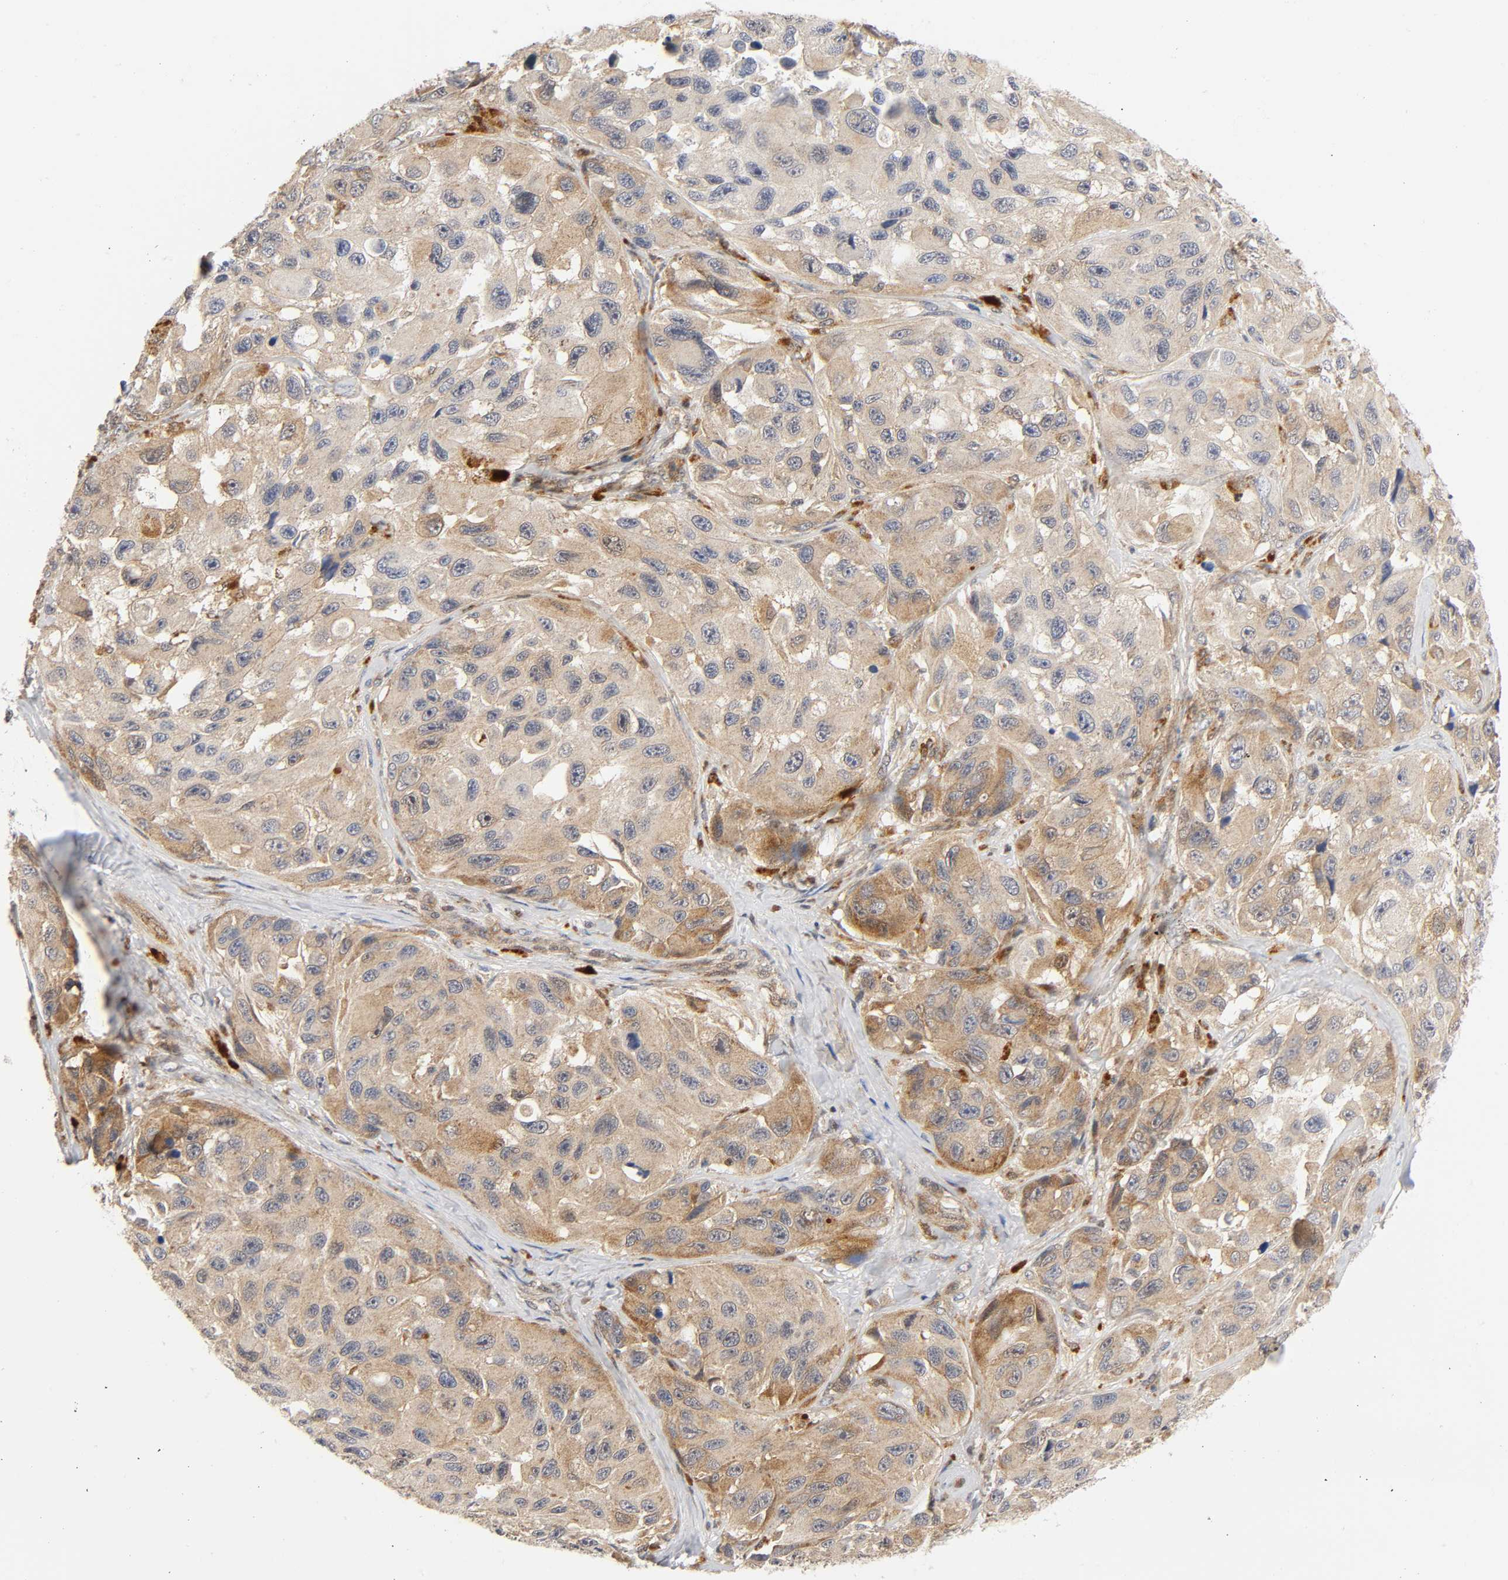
{"staining": {"intensity": "moderate", "quantity": ">75%", "location": "cytoplasmic/membranous"}, "tissue": "melanoma", "cell_type": "Tumor cells", "image_type": "cancer", "snomed": [{"axis": "morphology", "description": "Malignant melanoma, NOS"}, {"axis": "topography", "description": "Skin"}], "caption": "The immunohistochemical stain labels moderate cytoplasmic/membranous positivity in tumor cells of melanoma tissue.", "gene": "CASP9", "patient": {"sex": "female", "age": 73}}